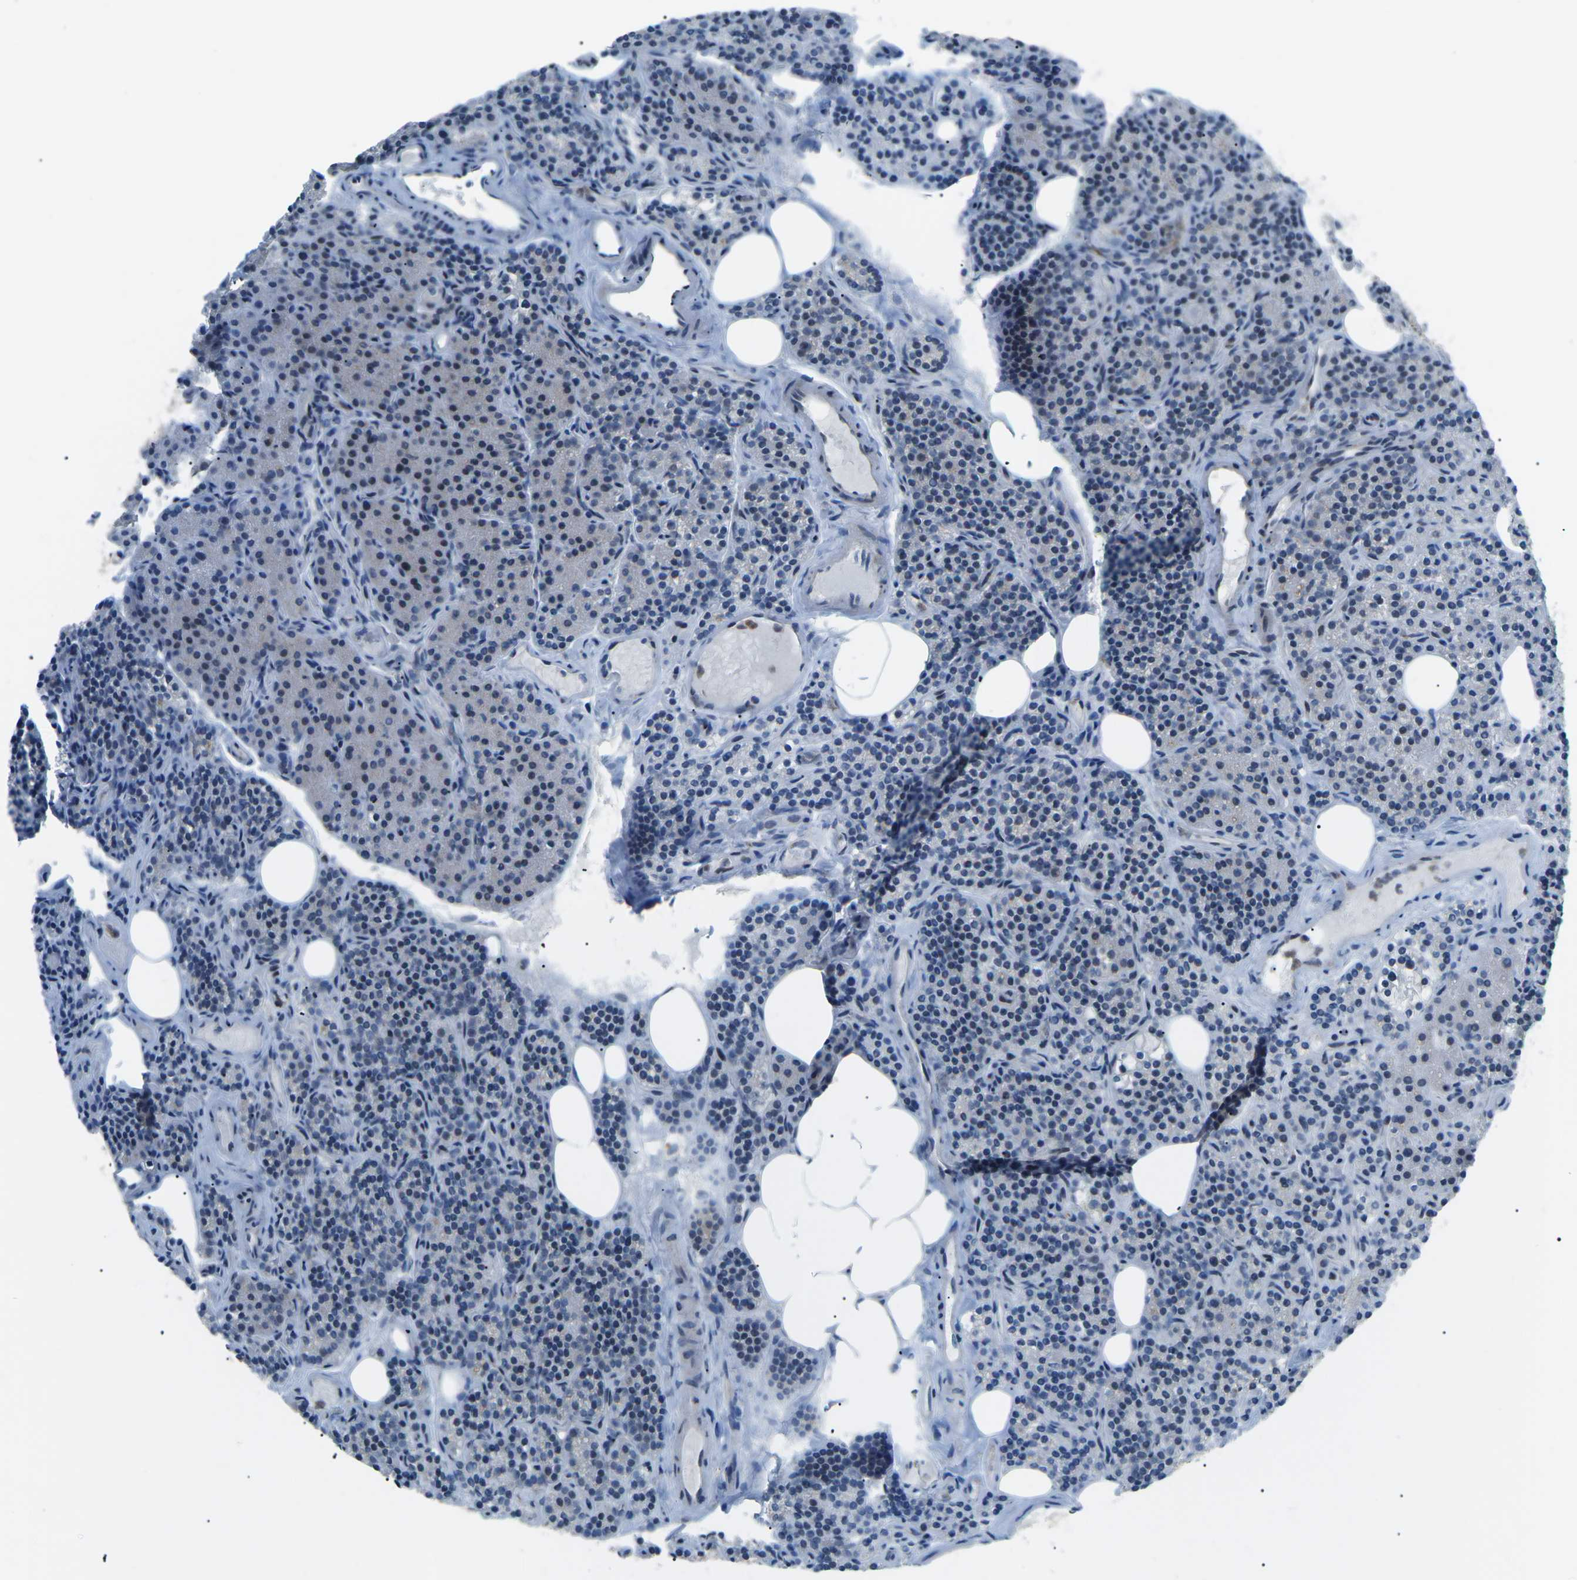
{"staining": {"intensity": "weak", "quantity": "<25%", "location": "nuclear"}, "tissue": "parathyroid gland", "cell_type": "Glandular cells", "image_type": "normal", "snomed": [{"axis": "morphology", "description": "Normal tissue, NOS"}, {"axis": "morphology", "description": "Adenoma, NOS"}, {"axis": "topography", "description": "Parathyroid gland"}], "caption": "A high-resolution image shows immunohistochemistry (IHC) staining of normal parathyroid gland, which demonstrates no significant staining in glandular cells.", "gene": "MBNL1", "patient": {"sex": "female", "age": 74}}